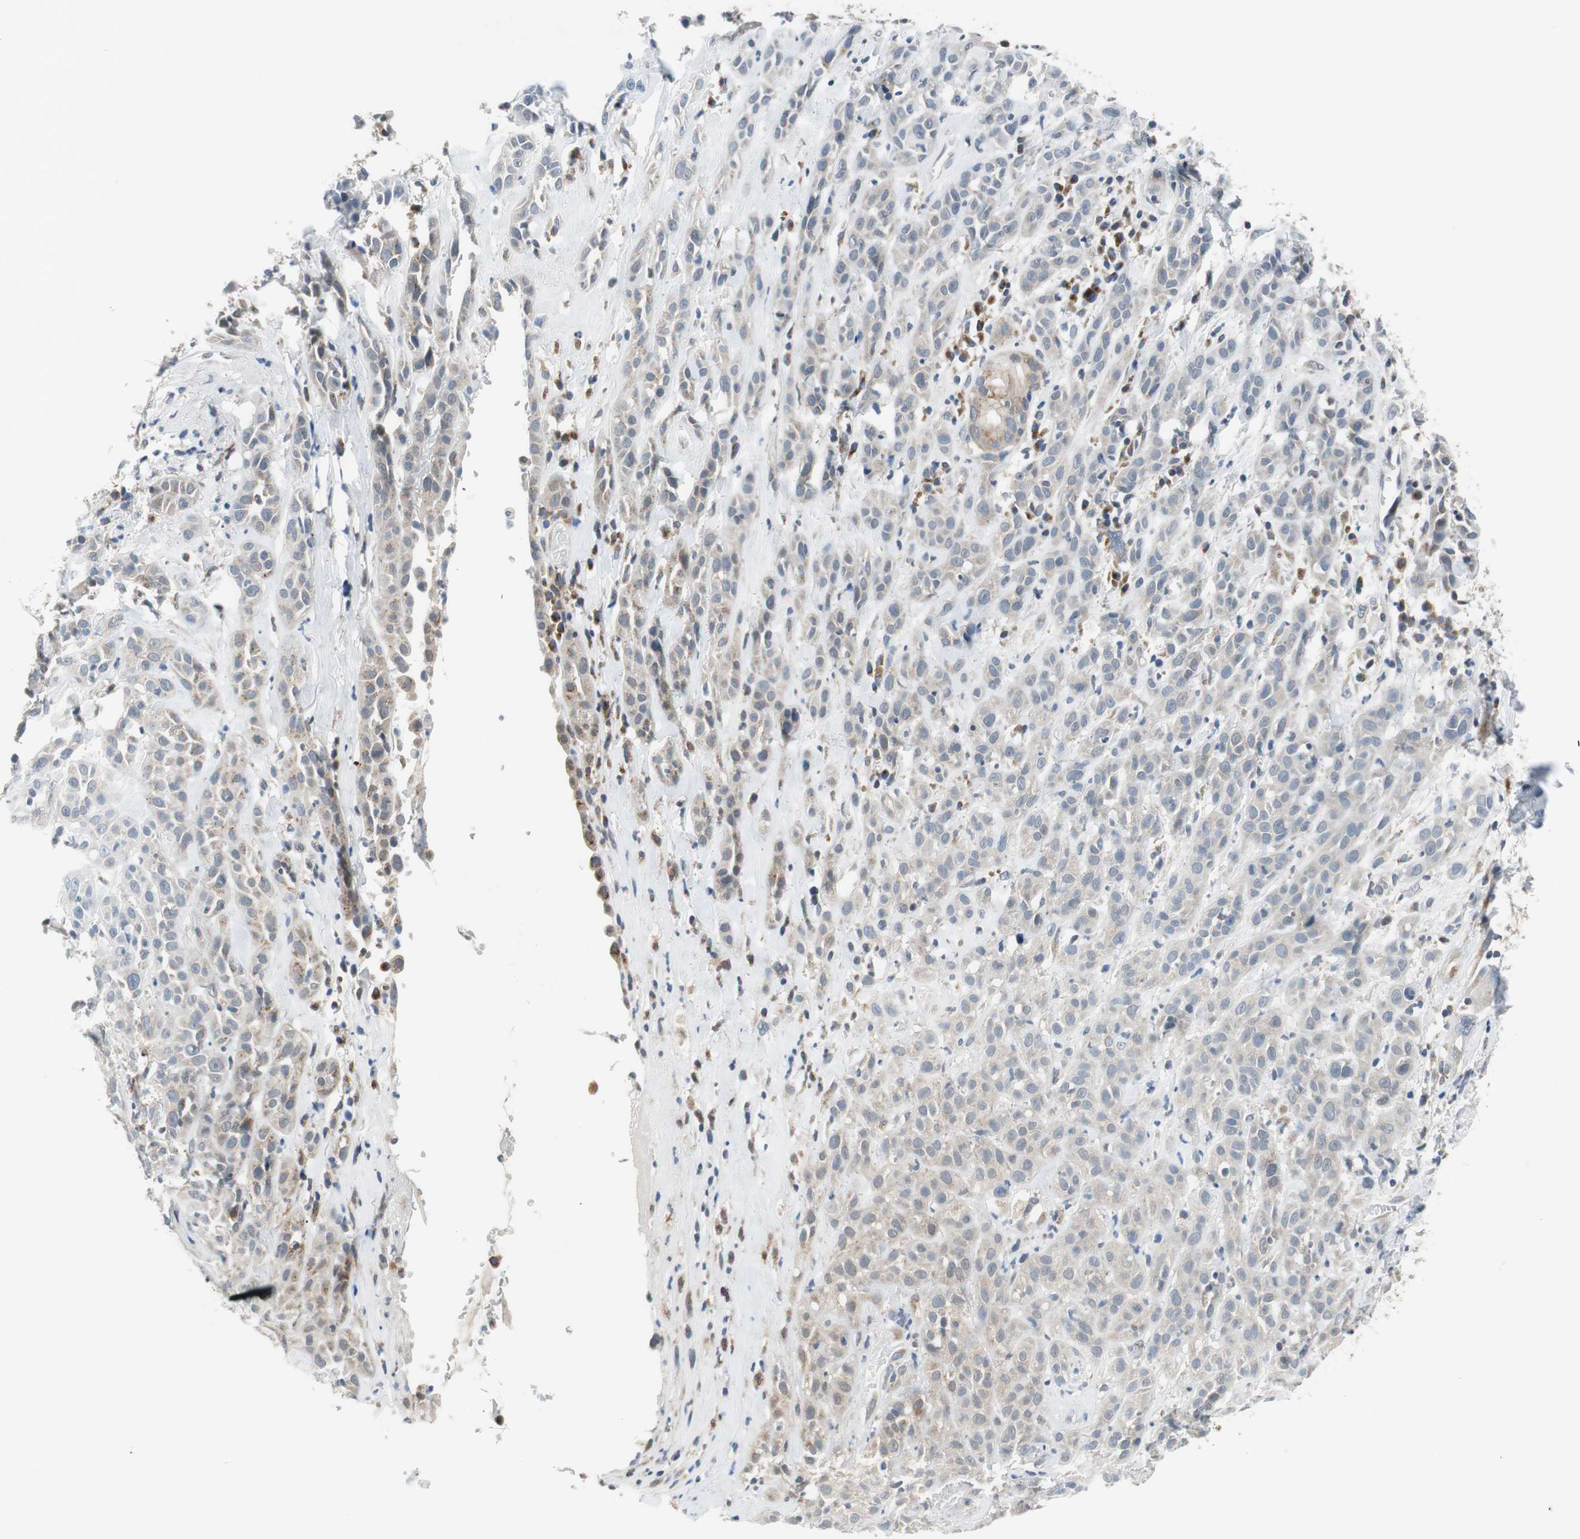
{"staining": {"intensity": "weak", "quantity": ">75%", "location": "cytoplasmic/membranous"}, "tissue": "head and neck cancer", "cell_type": "Tumor cells", "image_type": "cancer", "snomed": [{"axis": "morphology", "description": "Squamous cell carcinoma, NOS"}, {"axis": "topography", "description": "Head-Neck"}], "caption": "Human head and neck cancer stained with a brown dye reveals weak cytoplasmic/membranous positive expression in approximately >75% of tumor cells.", "gene": "PLAA", "patient": {"sex": "male", "age": 62}}